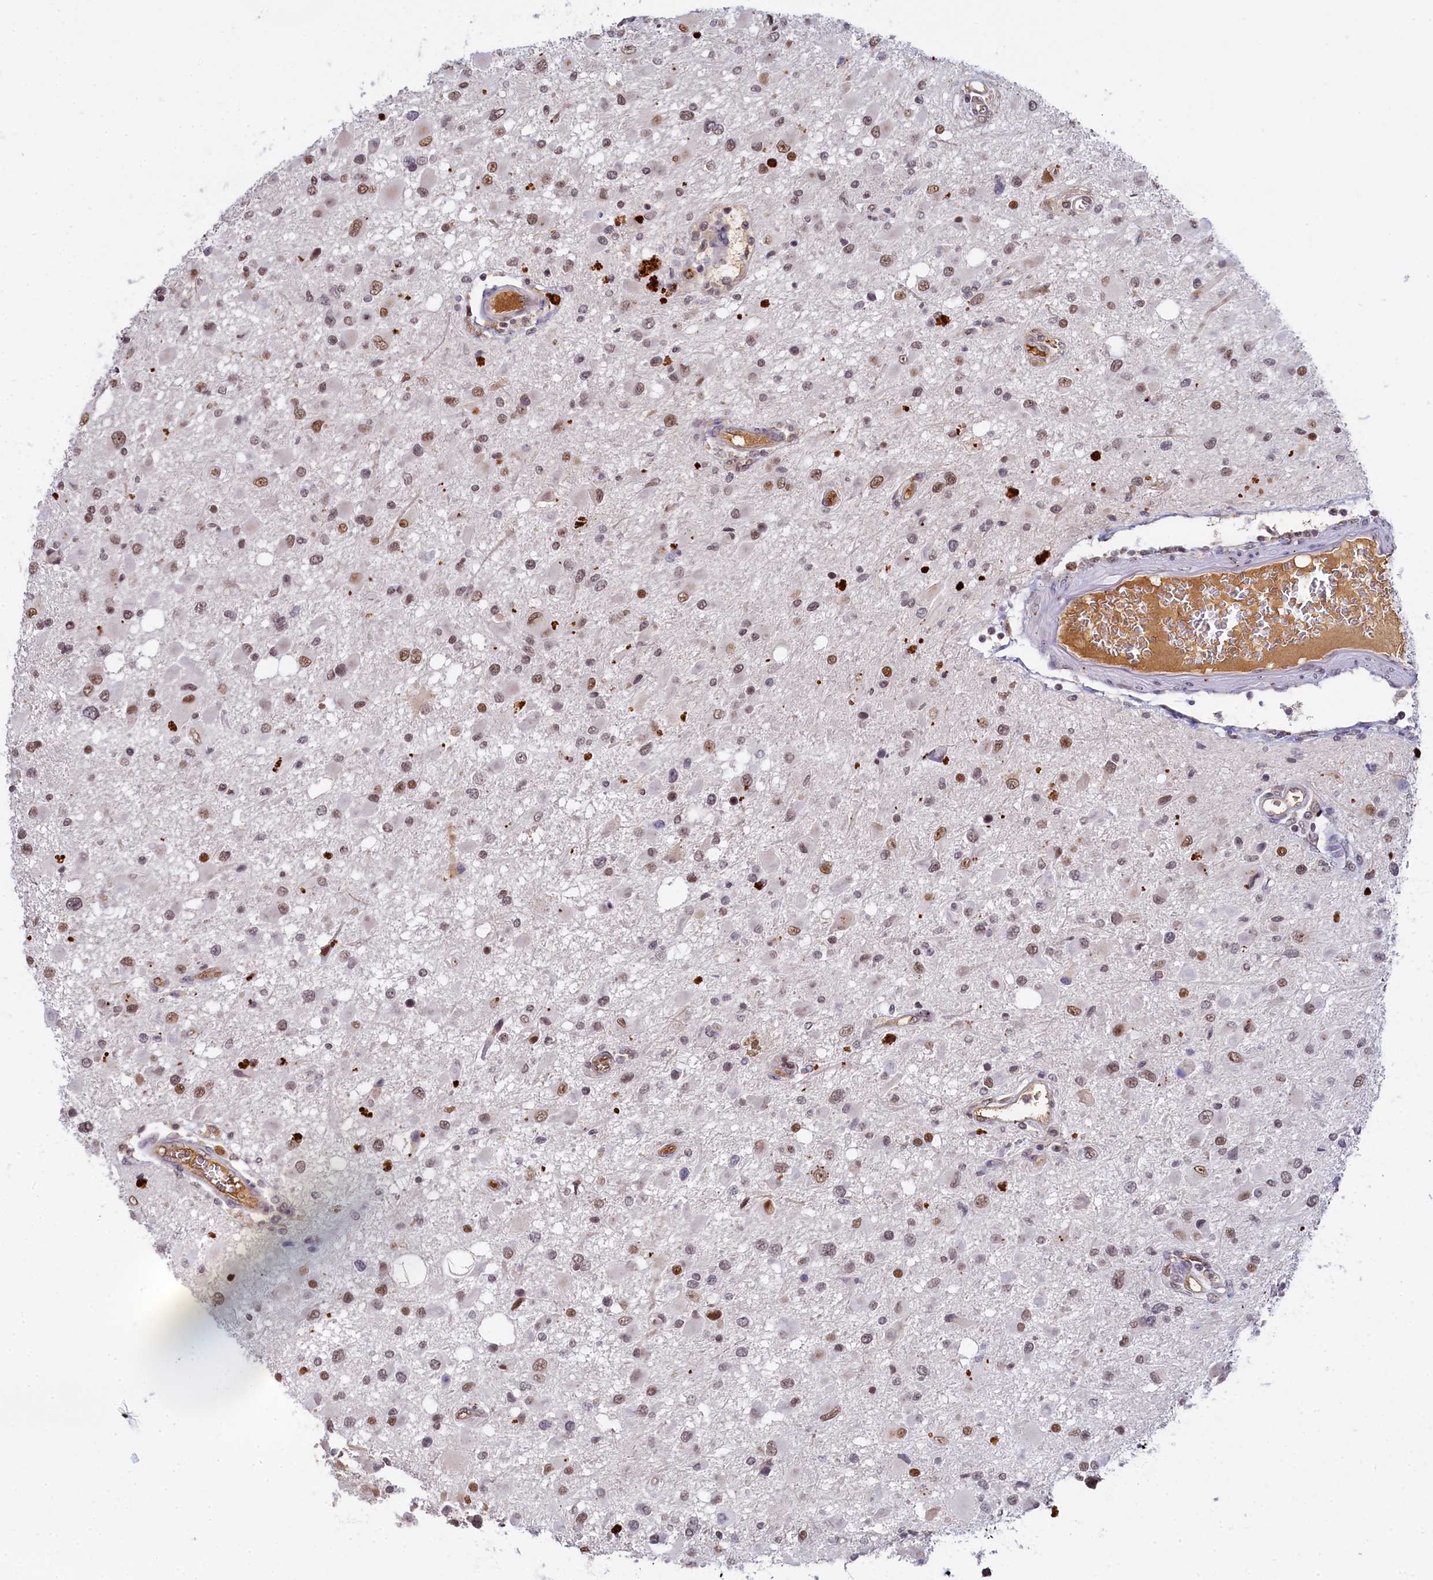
{"staining": {"intensity": "moderate", "quantity": ">75%", "location": "nuclear"}, "tissue": "glioma", "cell_type": "Tumor cells", "image_type": "cancer", "snomed": [{"axis": "morphology", "description": "Glioma, malignant, High grade"}, {"axis": "topography", "description": "Brain"}], "caption": "This is a photomicrograph of IHC staining of glioma, which shows moderate staining in the nuclear of tumor cells.", "gene": "INTS14", "patient": {"sex": "male", "age": 53}}